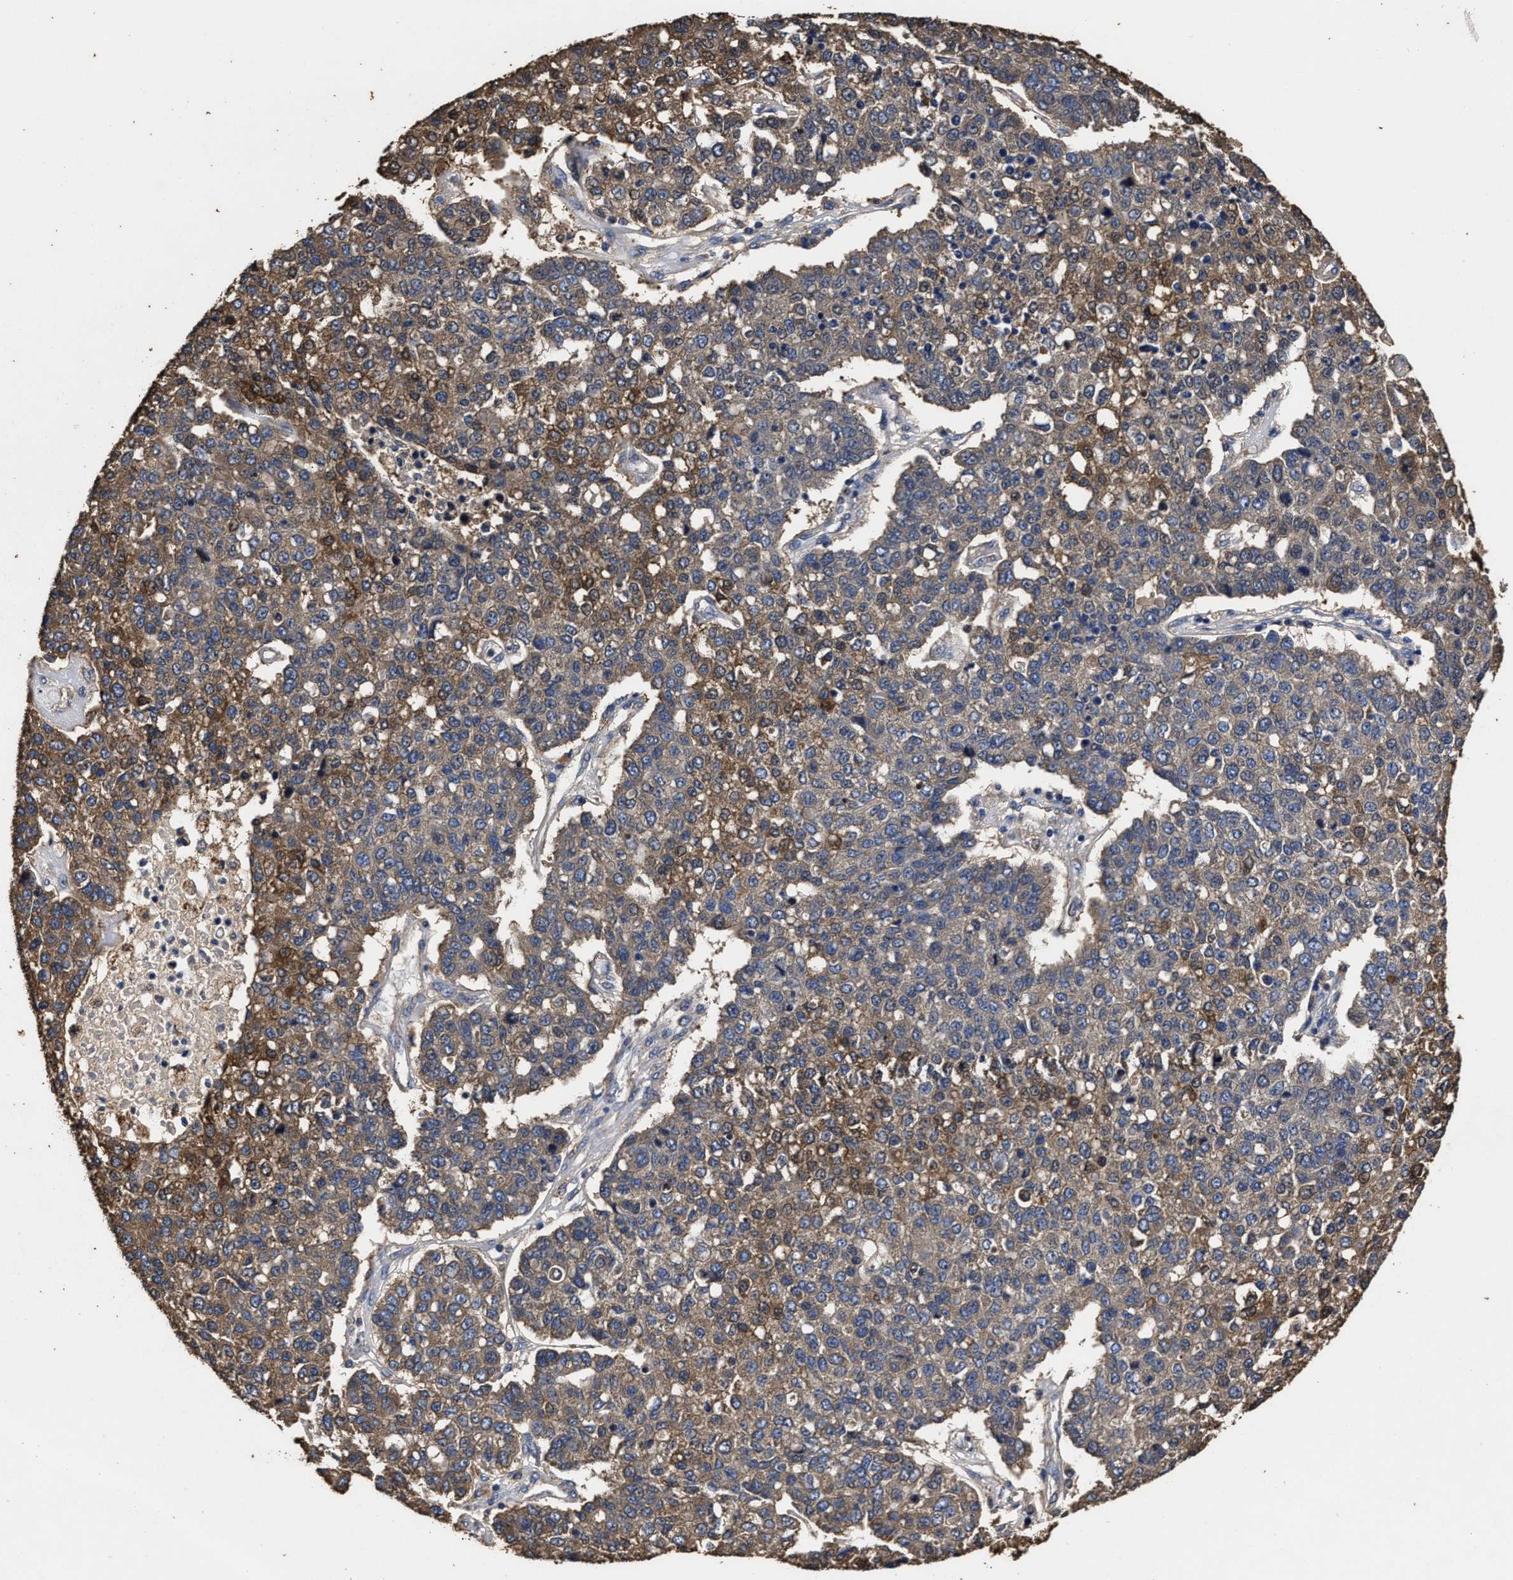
{"staining": {"intensity": "moderate", "quantity": "25%-75%", "location": "cytoplasmic/membranous"}, "tissue": "pancreatic cancer", "cell_type": "Tumor cells", "image_type": "cancer", "snomed": [{"axis": "morphology", "description": "Adenocarcinoma, NOS"}, {"axis": "topography", "description": "Pancreas"}], "caption": "Brown immunohistochemical staining in human pancreatic cancer (adenocarcinoma) exhibits moderate cytoplasmic/membranous positivity in approximately 25%-75% of tumor cells. (DAB (3,3'-diaminobenzidine) IHC, brown staining for protein, blue staining for nuclei).", "gene": "PPM1K", "patient": {"sex": "female", "age": 61}}